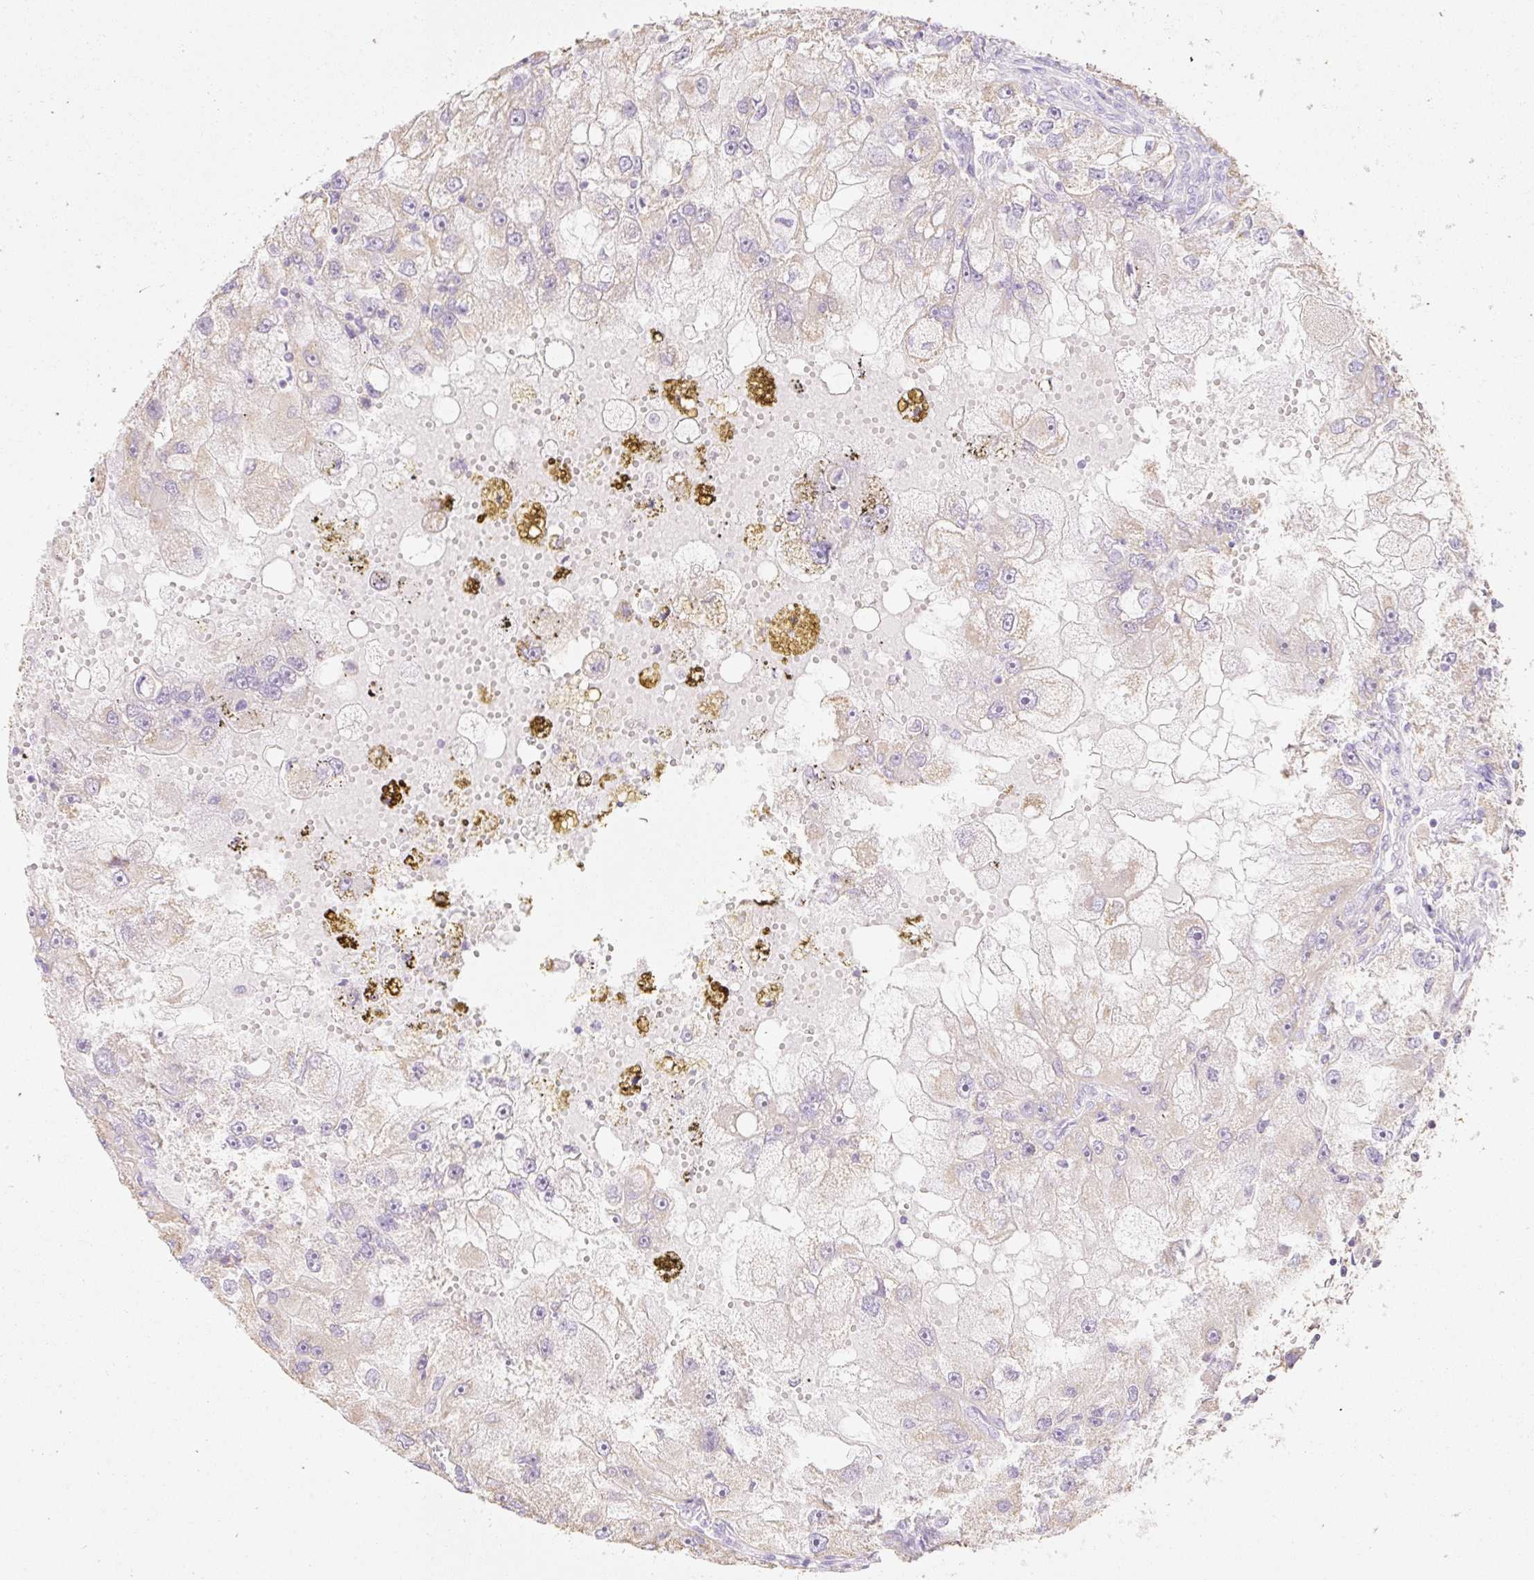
{"staining": {"intensity": "weak", "quantity": "<25%", "location": "cytoplasmic/membranous"}, "tissue": "renal cancer", "cell_type": "Tumor cells", "image_type": "cancer", "snomed": [{"axis": "morphology", "description": "Adenocarcinoma, NOS"}, {"axis": "topography", "description": "Kidney"}], "caption": "This is an IHC photomicrograph of renal cancer (adenocarcinoma). There is no expression in tumor cells.", "gene": "DHX35", "patient": {"sex": "male", "age": 63}}